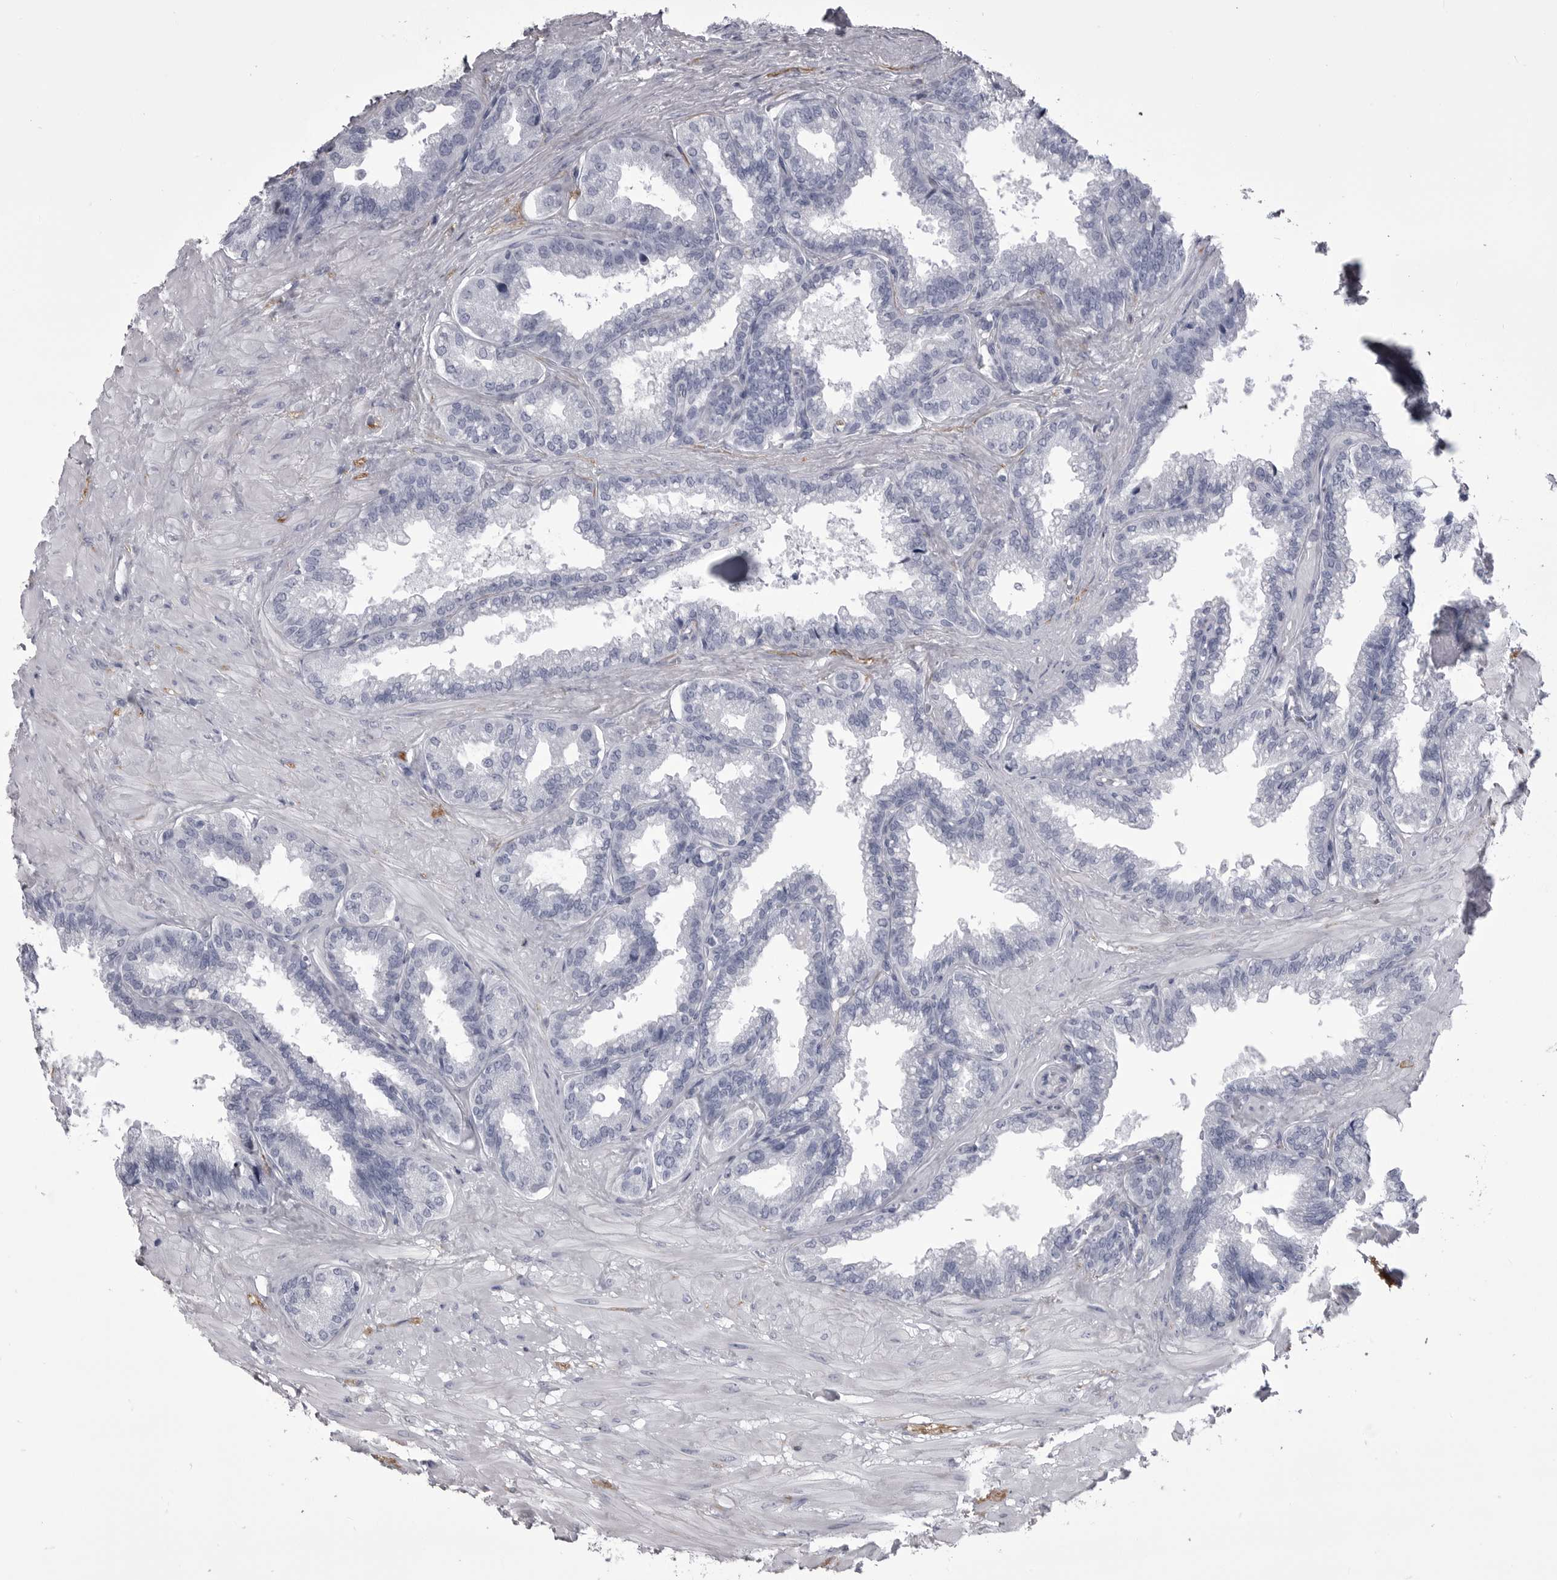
{"staining": {"intensity": "negative", "quantity": "none", "location": "none"}, "tissue": "seminal vesicle", "cell_type": "Glandular cells", "image_type": "normal", "snomed": [{"axis": "morphology", "description": "Normal tissue, NOS"}, {"axis": "topography", "description": "Seminal veicle"}], "caption": "Immunohistochemistry micrograph of benign seminal vesicle stained for a protein (brown), which demonstrates no staining in glandular cells. Brightfield microscopy of immunohistochemistry (IHC) stained with DAB (brown) and hematoxylin (blue), captured at high magnification.", "gene": "ANK2", "patient": {"sex": "male", "age": 46}}